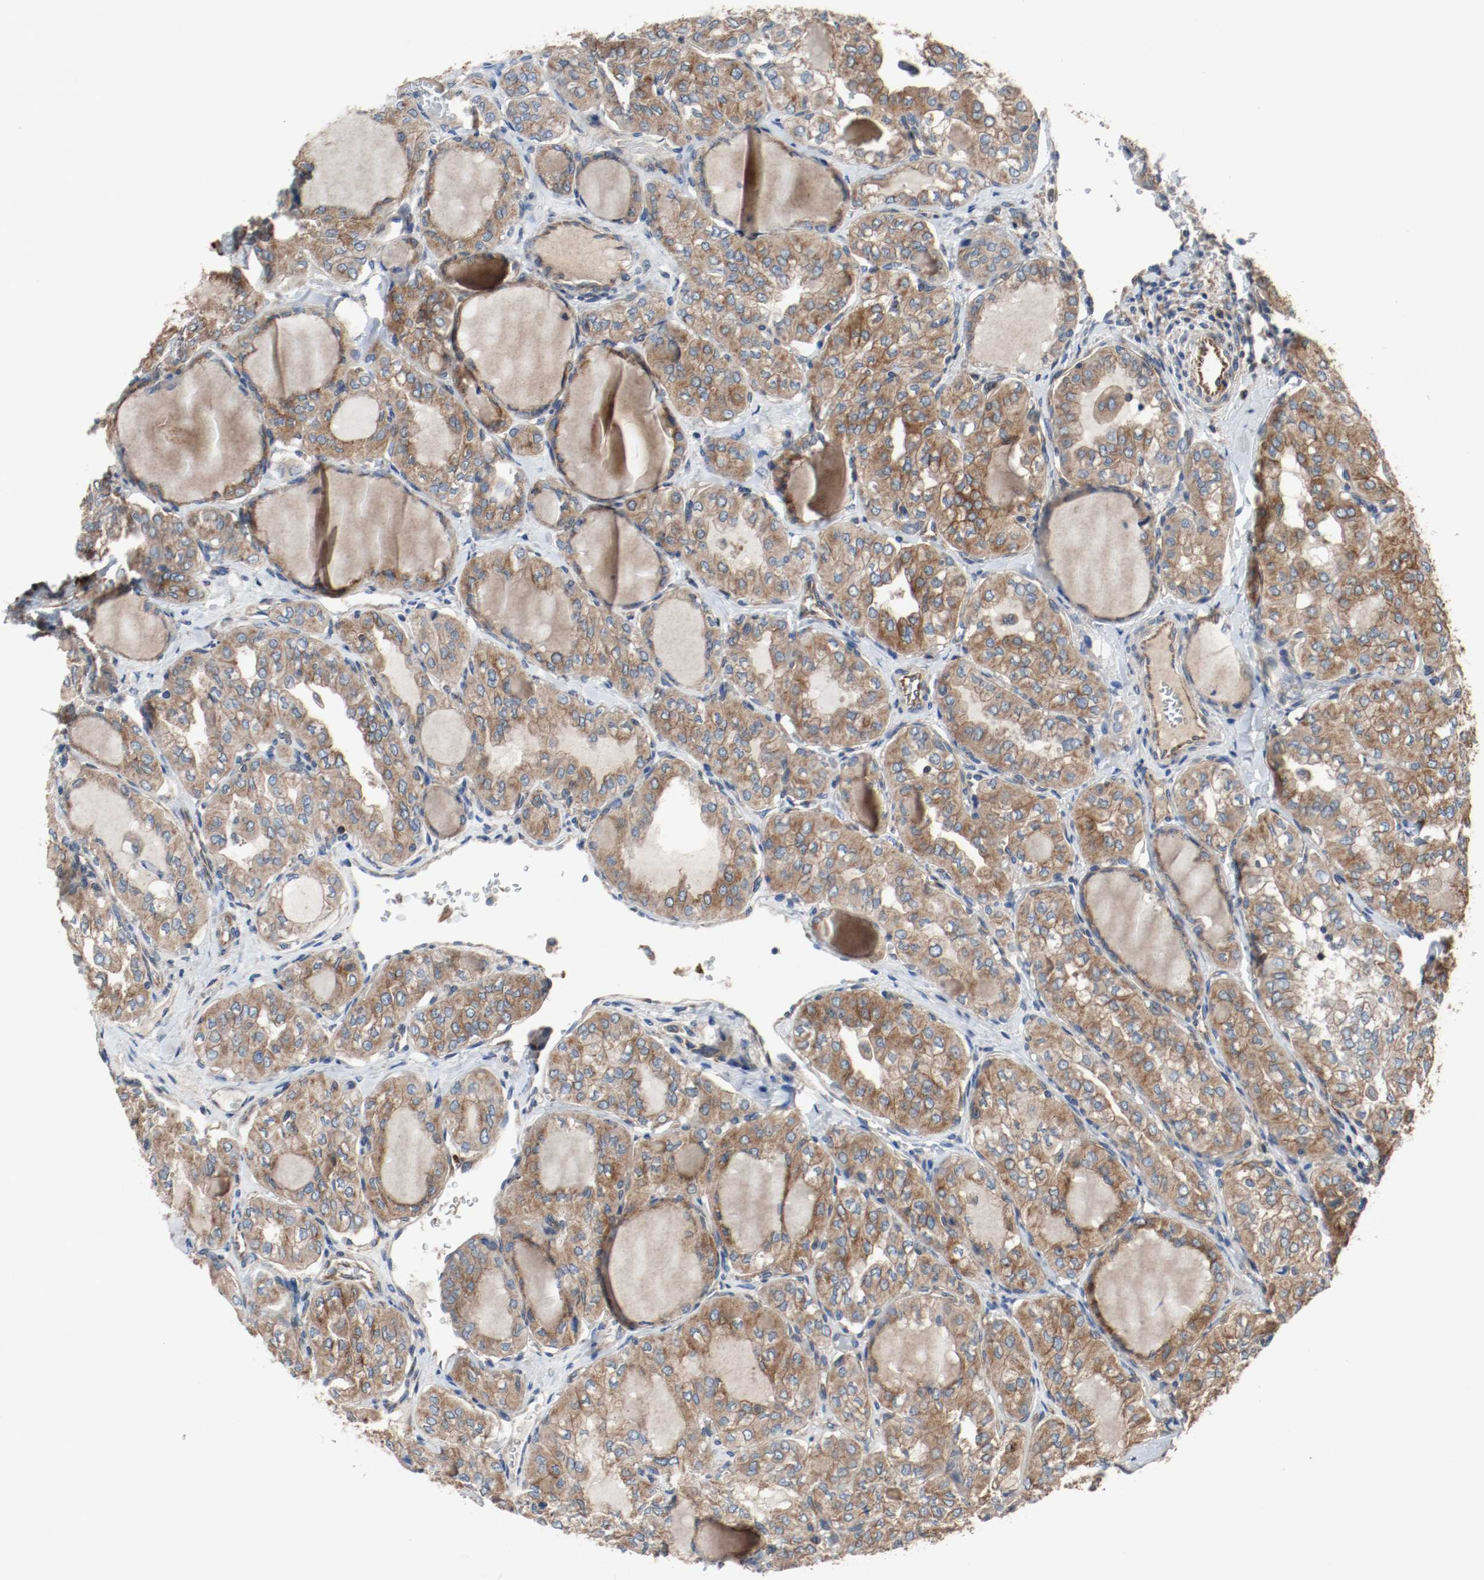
{"staining": {"intensity": "moderate", "quantity": ">75%", "location": "cytoplasmic/membranous"}, "tissue": "thyroid cancer", "cell_type": "Tumor cells", "image_type": "cancer", "snomed": [{"axis": "morphology", "description": "Papillary adenocarcinoma, NOS"}, {"axis": "topography", "description": "Thyroid gland"}], "caption": "Human papillary adenocarcinoma (thyroid) stained for a protein (brown) demonstrates moderate cytoplasmic/membranous positive positivity in approximately >75% of tumor cells.", "gene": "TUBA3D", "patient": {"sex": "male", "age": 20}}